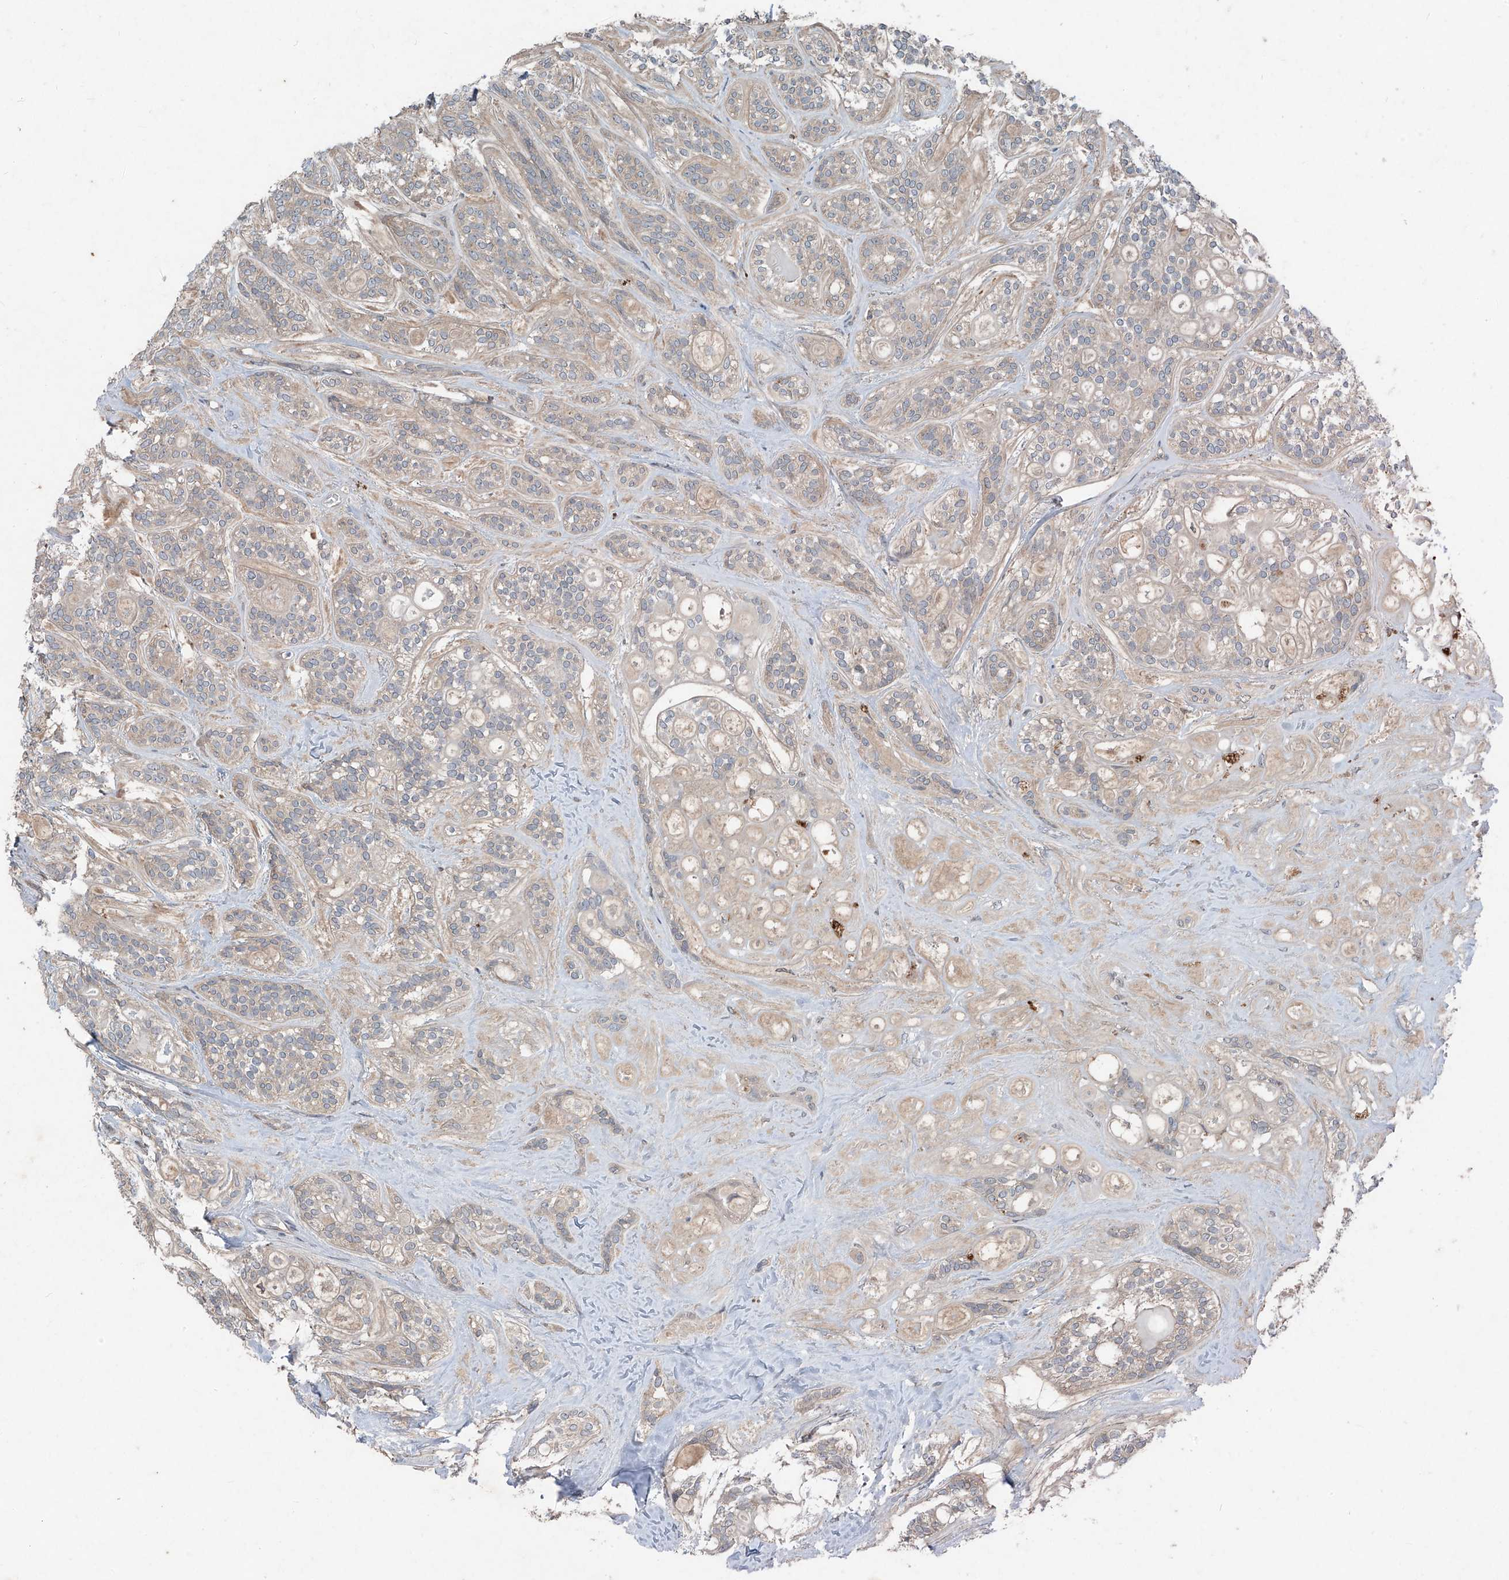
{"staining": {"intensity": "weak", "quantity": "<25%", "location": "cytoplasmic/membranous"}, "tissue": "head and neck cancer", "cell_type": "Tumor cells", "image_type": "cancer", "snomed": [{"axis": "morphology", "description": "Adenocarcinoma, NOS"}, {"axis": "topography", "description": "Head-Neck"}], "caption": "A photomicrograph of human adenocarcinoma (head and neck) is negative for staining in tumor cells.", "gene": "FOXRED2", "patient": {"sex": "male", "age": 66}}